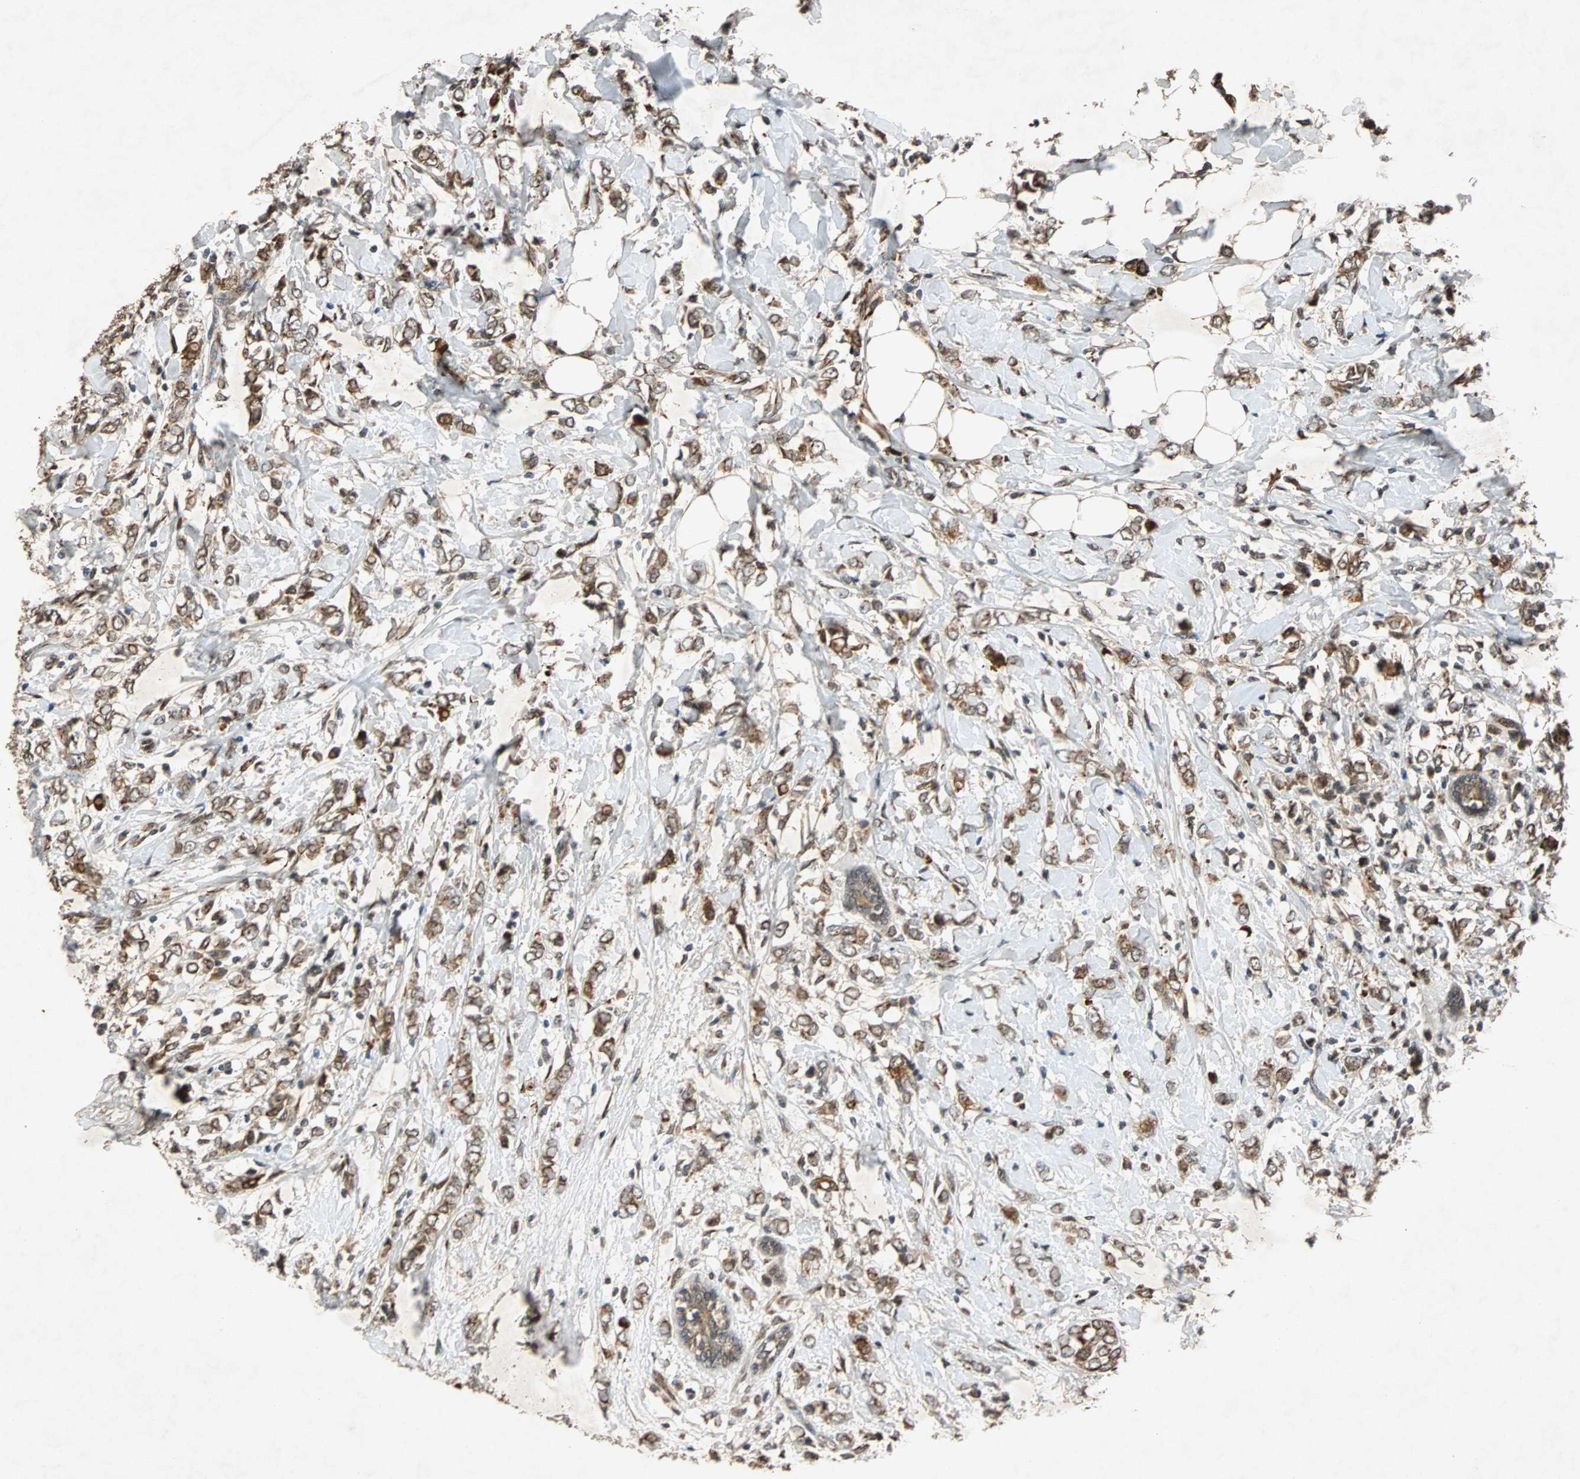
{"staining": {"intensity": "moderate", "quantity": ">75%", "location": "cytoplasmic/membranous"}, "tissue": "breast cancer", "cell_type": "Tumor cells", "image_type": "cancer", "snomed": [{"axis": "morphology", "description": "Normal tissue, NOS"}, {"axis": "morphology", "description": "Lobular carcinoma"}, {"axis": "topography", "description": "Breast"}], "caption": "A histopathology image of human breast cancer (lobular carcinoma) stained for a protein shows moderate cytoplasmic/membranous brown staining in tumor cells. (DAB (3,3'-diaminobenzidine) IHC, brown staining for protein, blue staining for nuclei).", "gene": "USP31", "patient": {"sex": "female", "age": 47}}